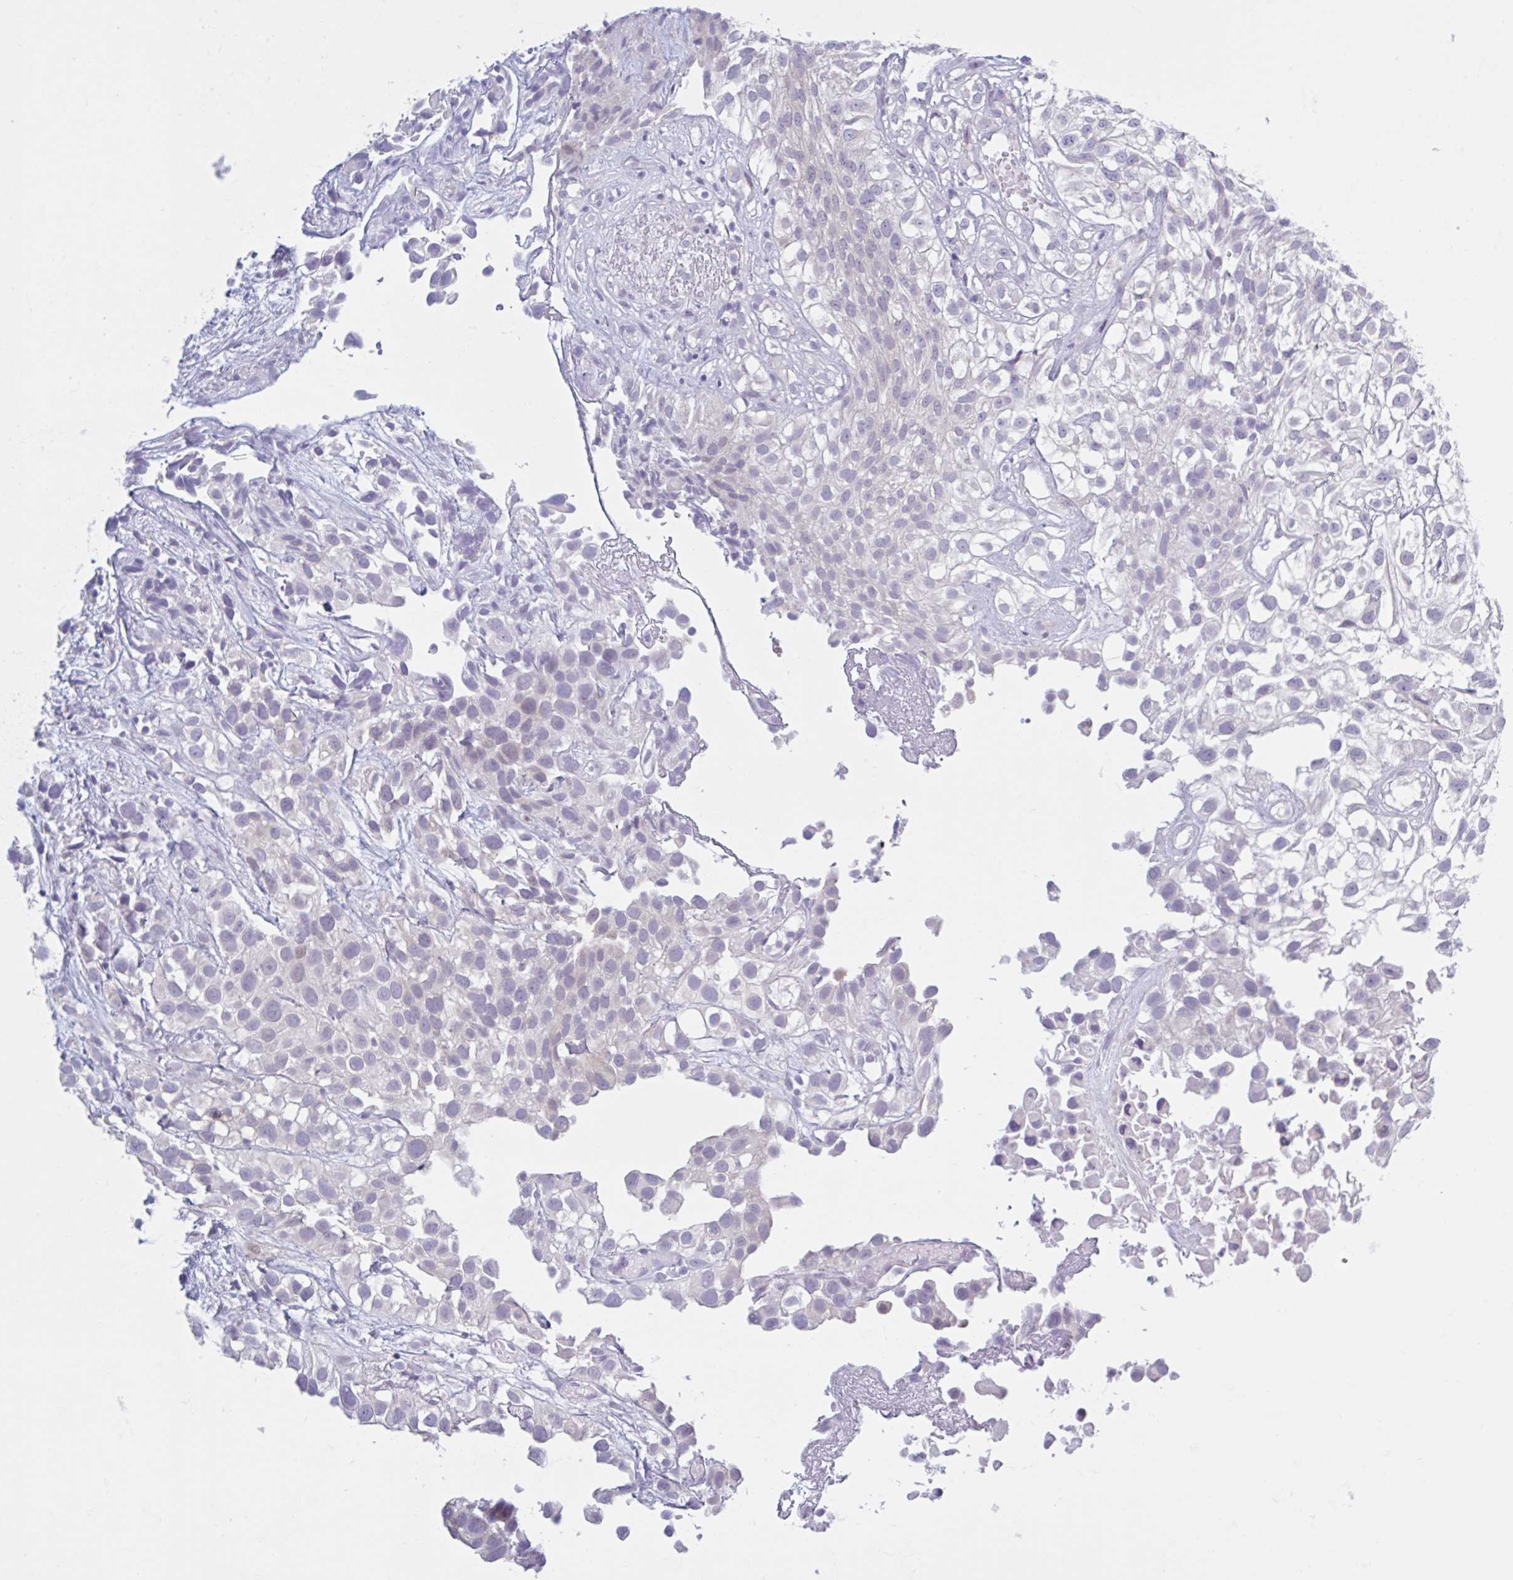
{"staining": {"intensity": "negative", "quantity": "none", "location": "none"}, "tissue": "urothelial cancer", "cell_type": "Tumor cells", "image_type": "cancer", "snomed": [{"axis": "morphology", "description": "Urothelial carcinoma, High grade"}, {"axis": "topography", "description": "Urinary bladder"}], "caption": "IHC of human high-grade urothelial carcinoma demonstrates no staining in tumor cells.", "gene": "FAM153A", "patient": {"sex": "male", "age": 56}}